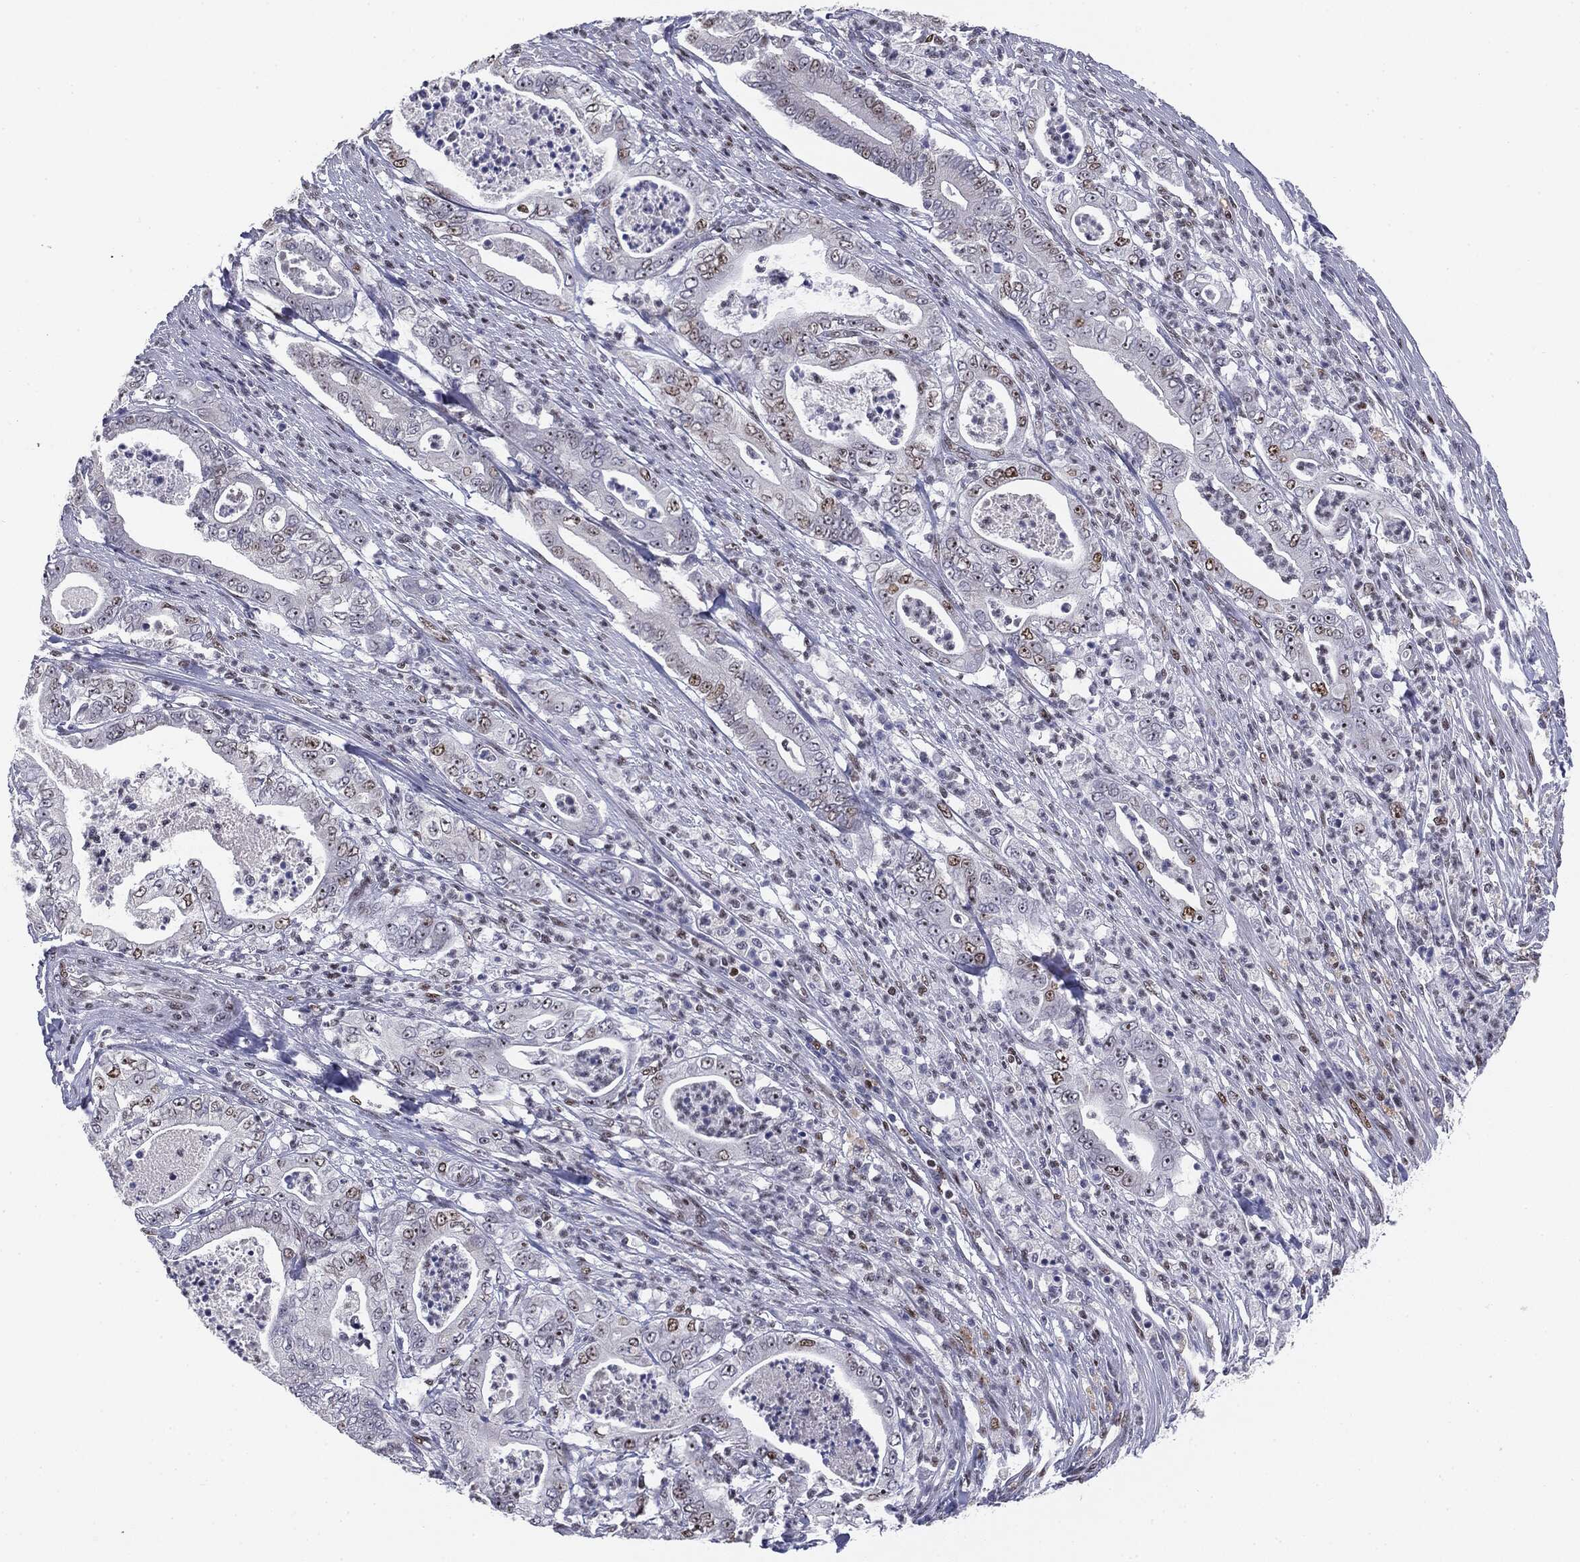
{"staining": {"intensity": "moderate", "quantity": "<25%", "location": "nuclear"}, "tissue": "pancreatic cancer", "cell_type": "Tumor cells", "image_type": "cancer", "snomed": [{"axis": "morphology", "description": "Adenocarcinoma, NOS"}, {"axis": "topography", "description": "Pancreas"}], "caption": "A brown stain shows moderate nuclear staining of a protein in pancreatic cancer (adenocarcinoma) tumor cells.", "gene": "MDC1", "patient": {"sex": "male", "age": 71}}